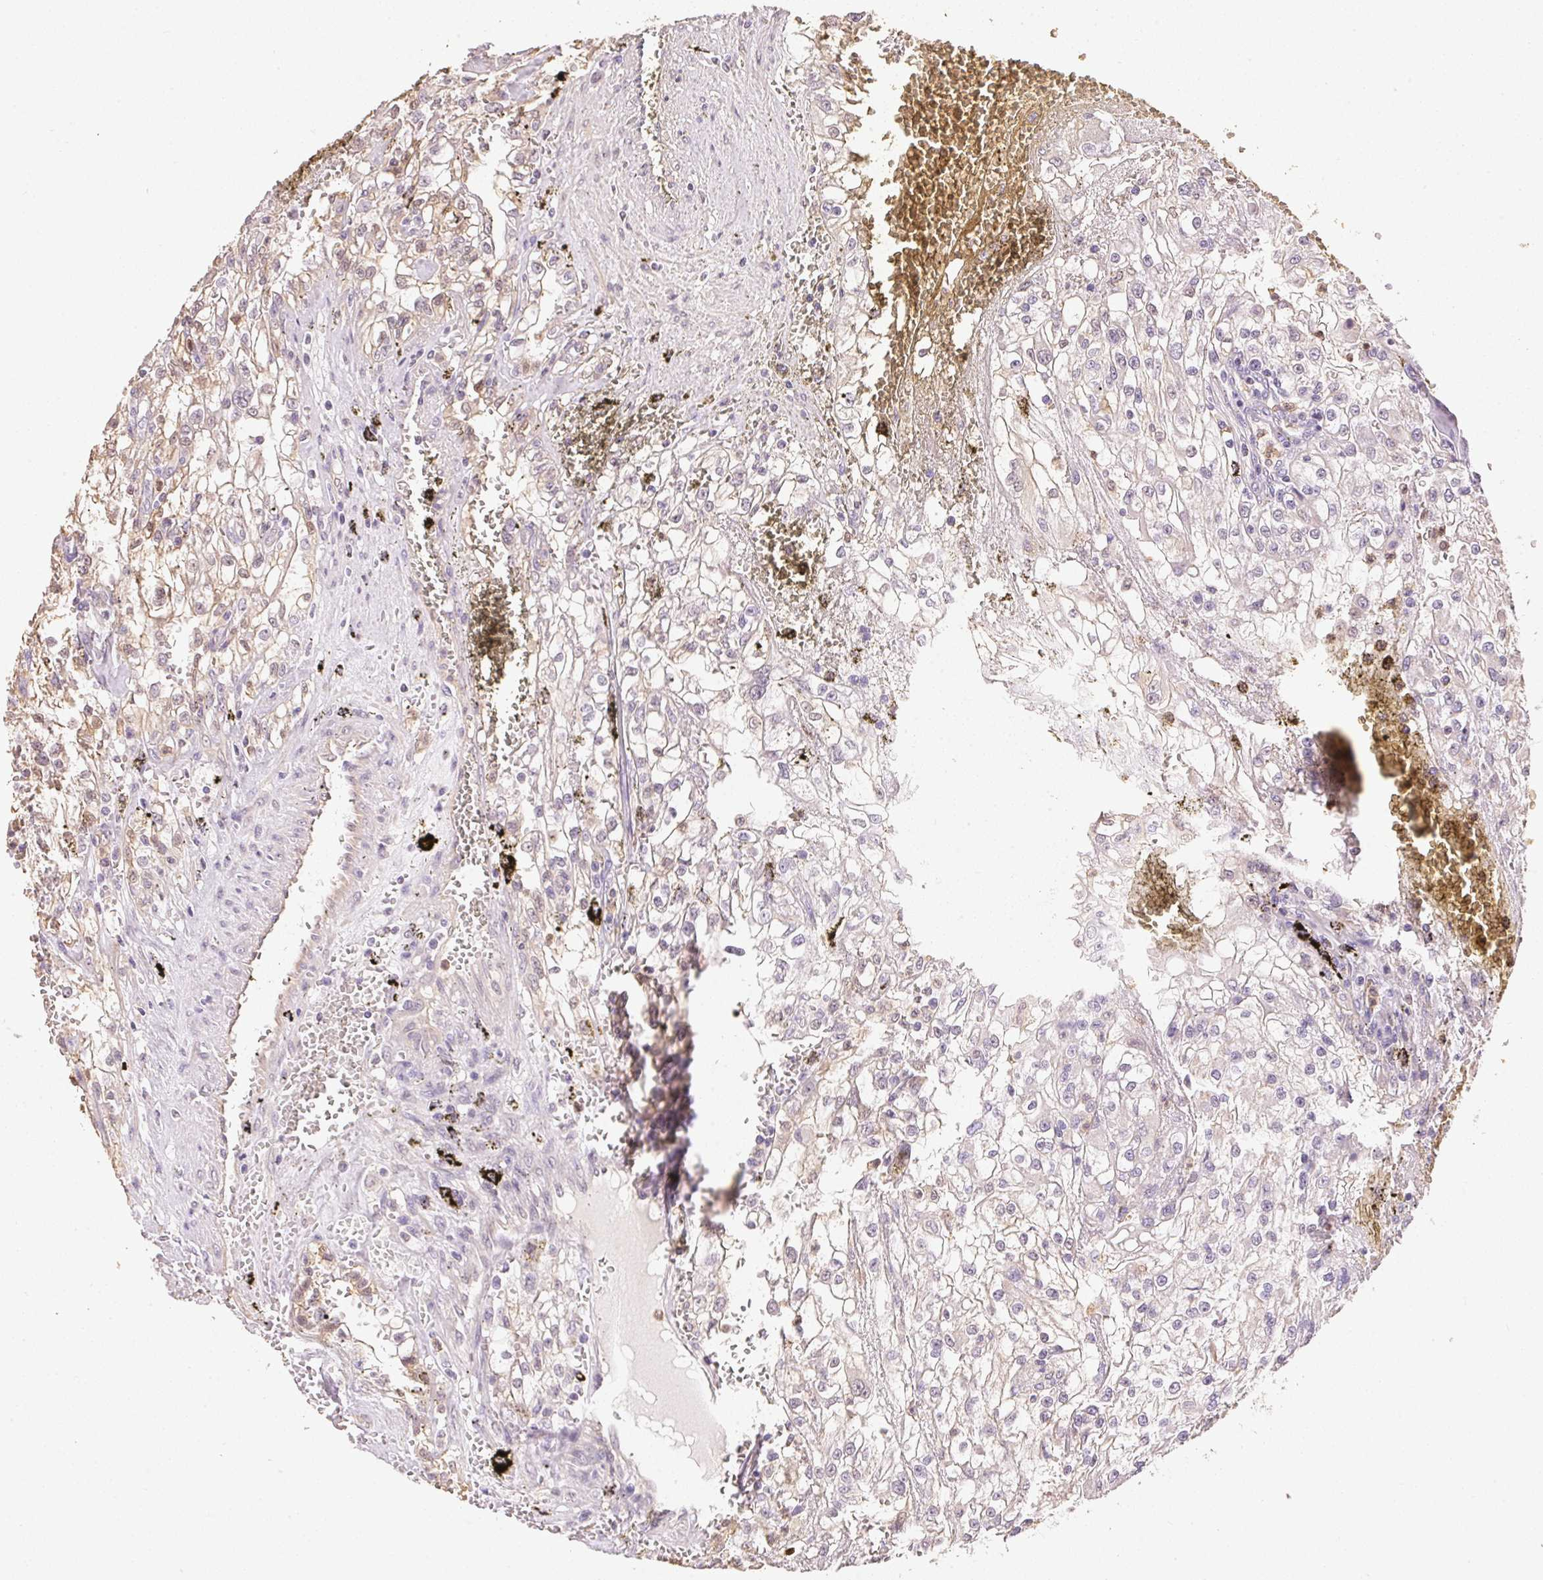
{"staining": {"intensity": "negative", "quantity": "none", "location": "none"}, "tissue": "renal cancer", "cell_type": "Tumor cells", "image_type": "cancer", "snomed": [{"axis": "morphology", "description": "Adenocarcinoma, NOS"}, {"axis": "topography", "description": "Kidney"}], "caption": "Tumor cells show no significant expression in renal cancer.", "gene": "S100A3", "patient": {"sex": "female", "age": 74}}